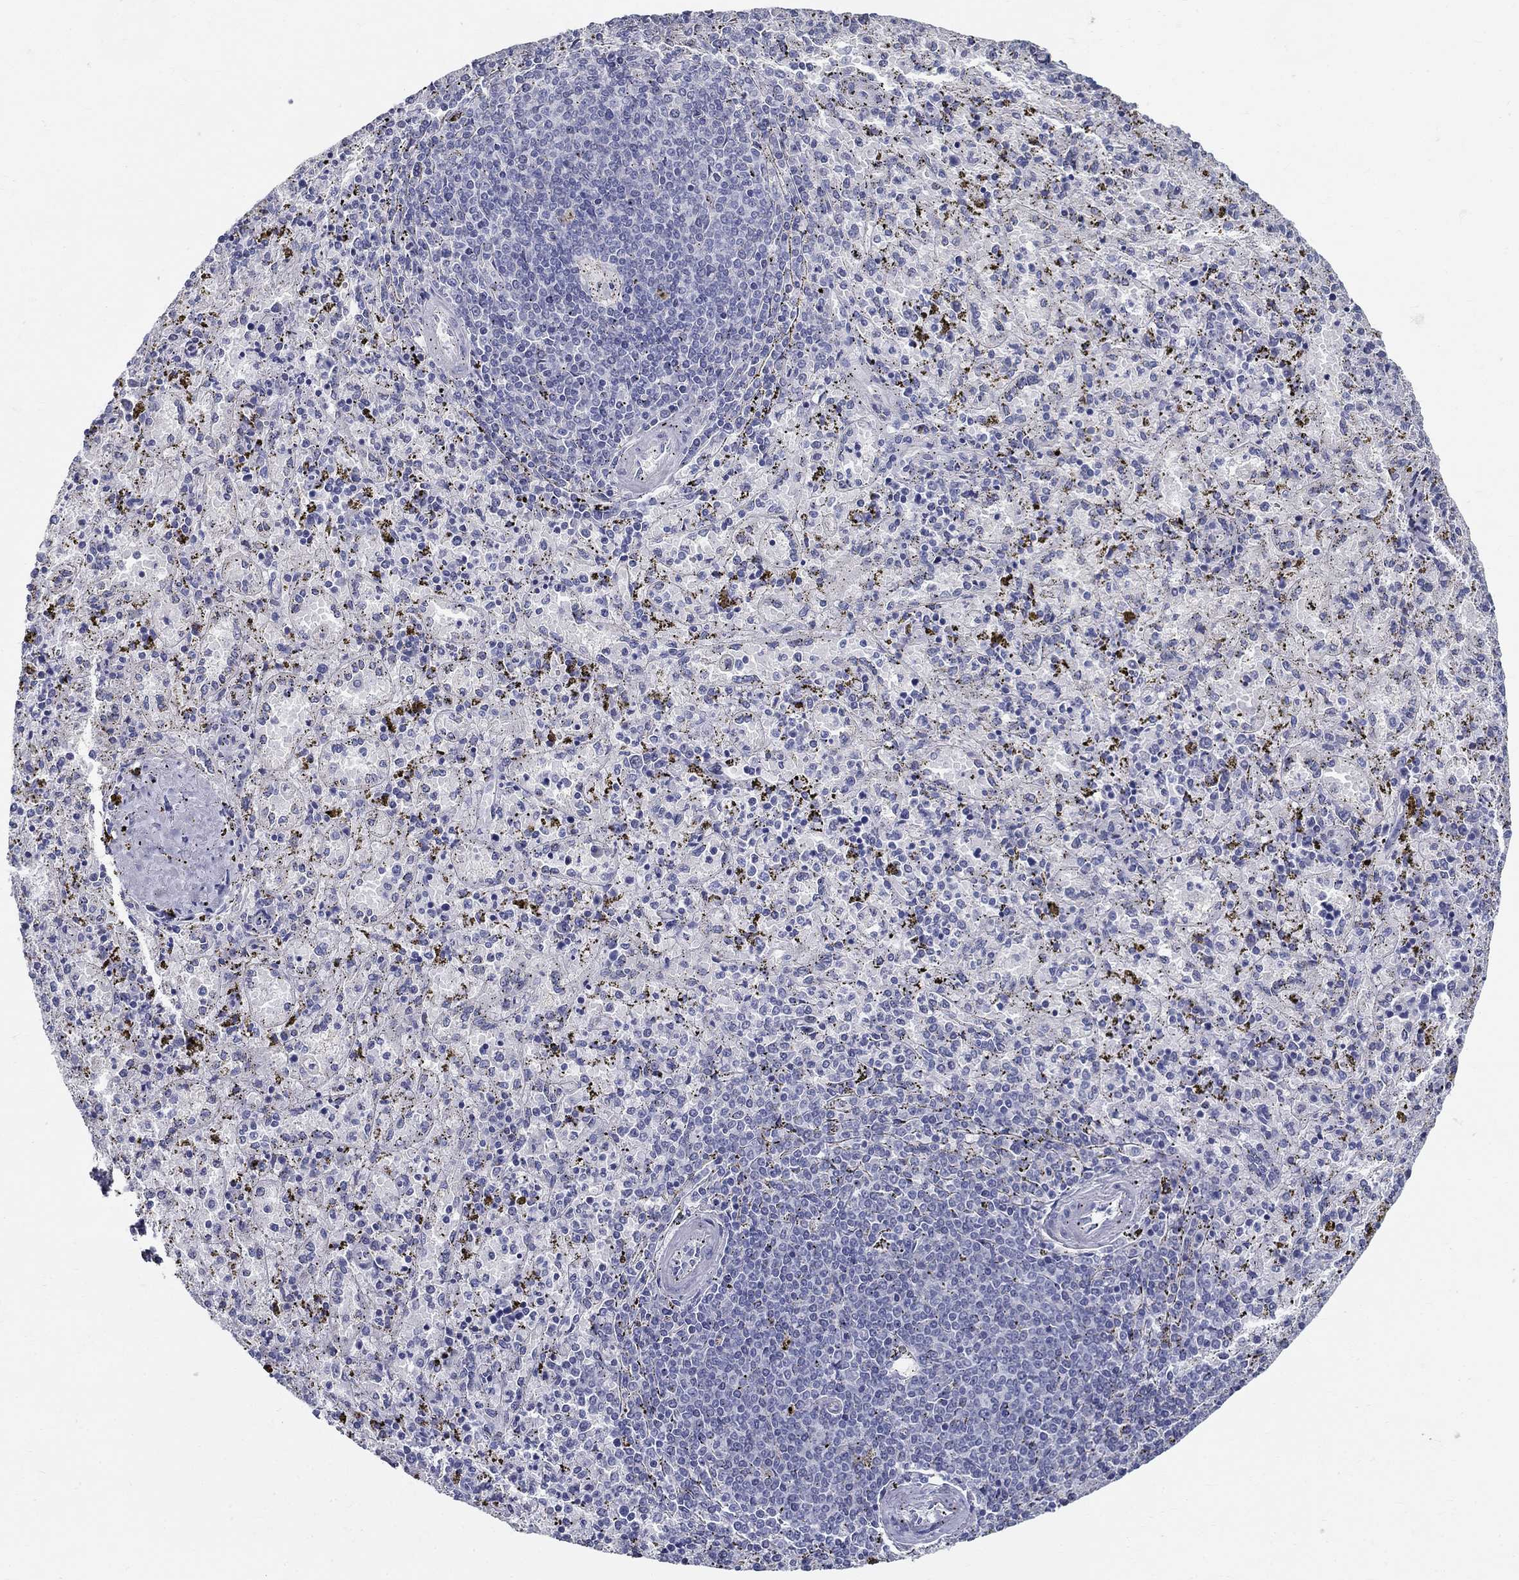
{"staining": {"intensity": "negative", "quantity": "none", "location": "none"}, "tissue": "spleen", "cell_type": "Cells in red pulp", "image_type": "normal", "snomed": [{"axis": "morphology", "description": "Normal tissue, NOS"}, {"axis": "topography", "description": "Spleen"}], "caption": "High power microscopy histopathology image of an immunohistochemistry photomicrograph of normal spleen, revealing no significant expression in cells in red pulp. (Stains: DAB immunohistochemistry with hematoxylin counter stain, Microscopy: brightfield microscopy at high magnification).", "gene": "ENSG00000290147", "patient": {"sex": "female", "age": 50}}